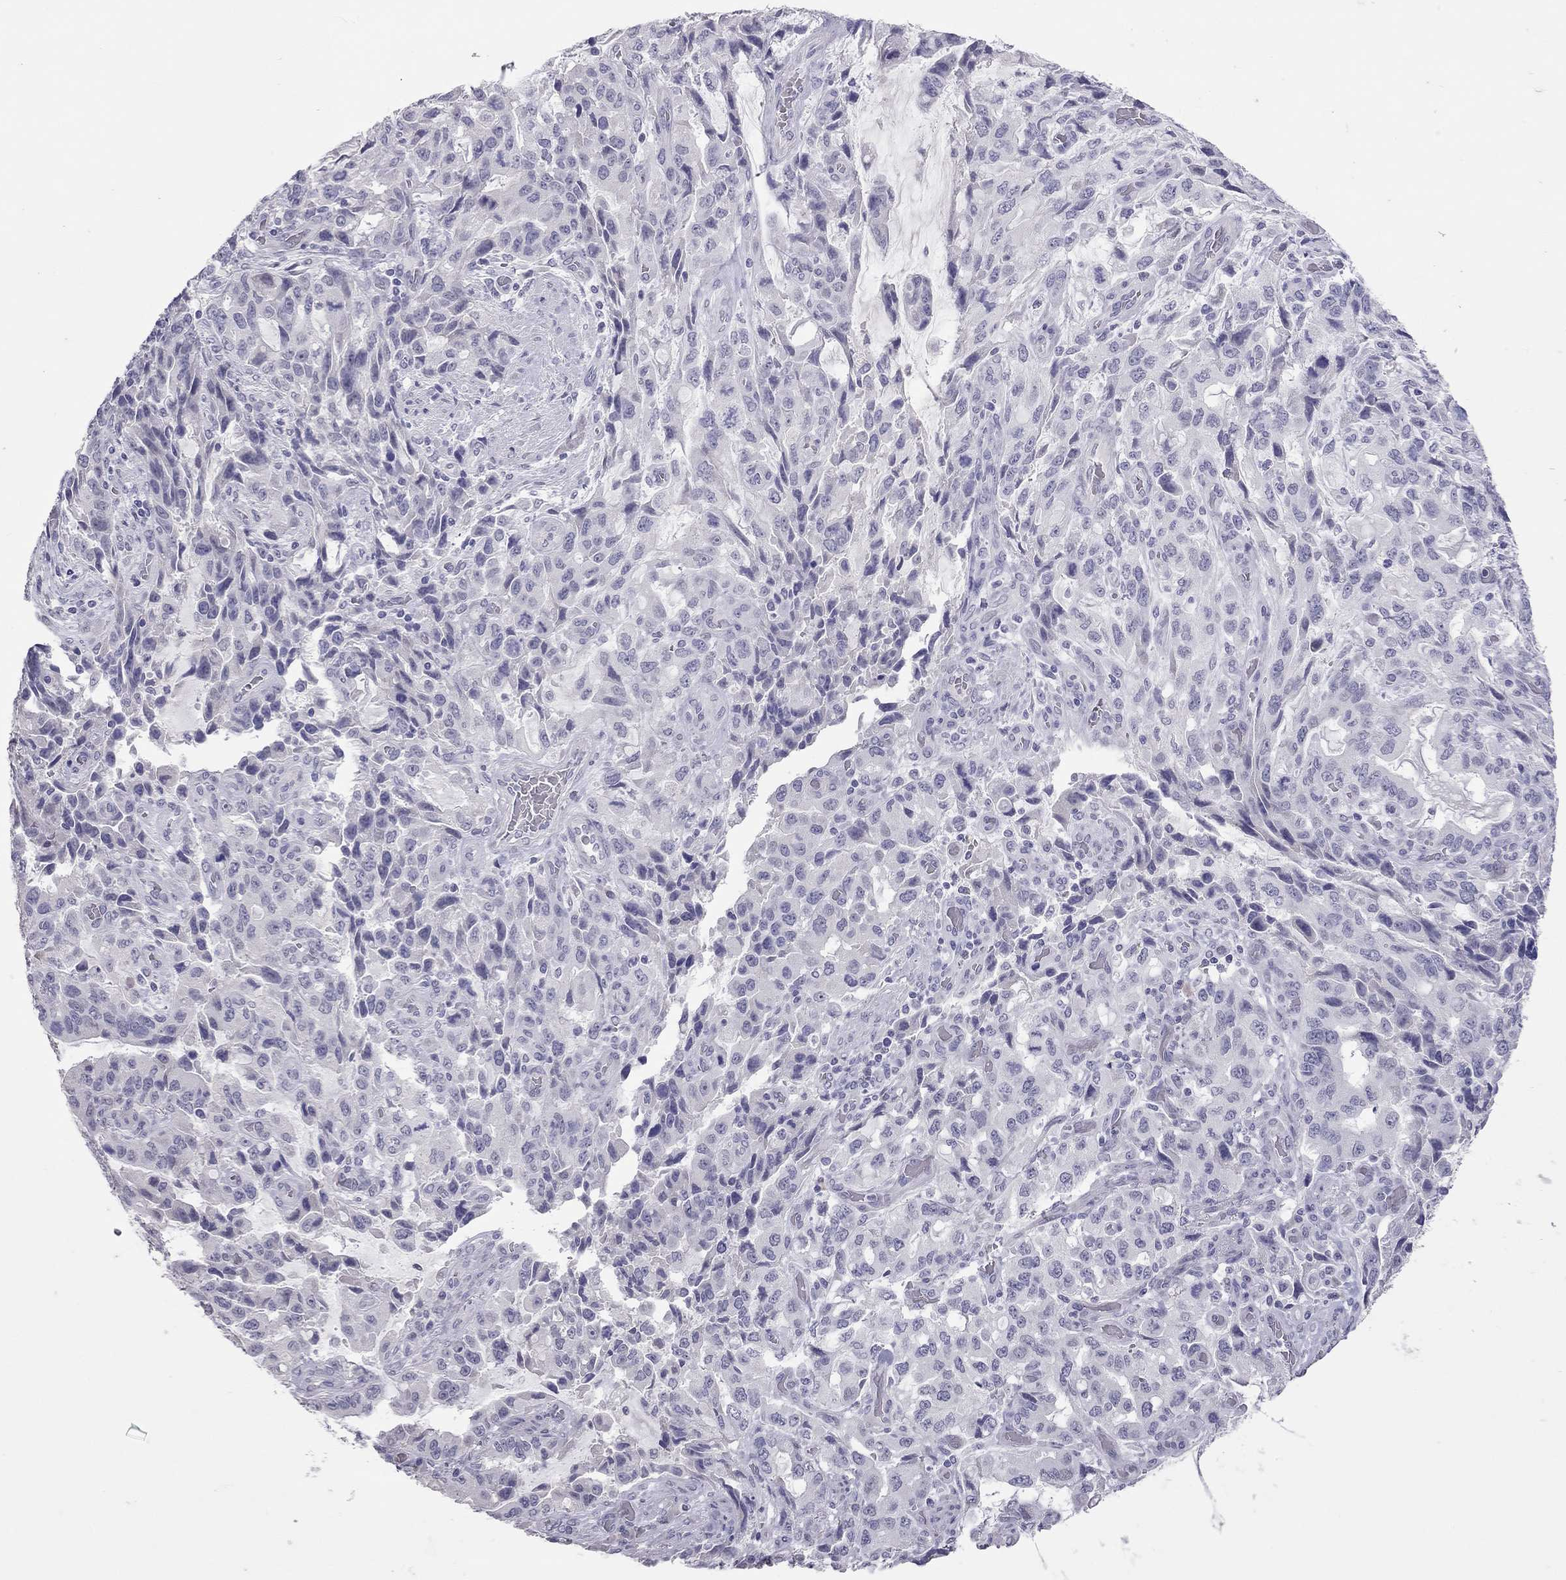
{"staining": {"intensity": "negative", "quantity": "none", "location": "none"}, "tissue": "stomach cancer", "cell_type": "Tumor cells", "image_type": "cancer", "snomed": [{"axis": "morphology", "description": "Adenocarcinoma, NOS"}, {"axis": "topography", "description": "Stomach, upper"}], "caption": "Immunohistochemistry histopathology image of adenocarcinoma (stomach) stained for a protein (brown), which demonstrates no expression in tumor cells.", "gene": "MUC16", "patient": {"sex": "male", "age": 85}}